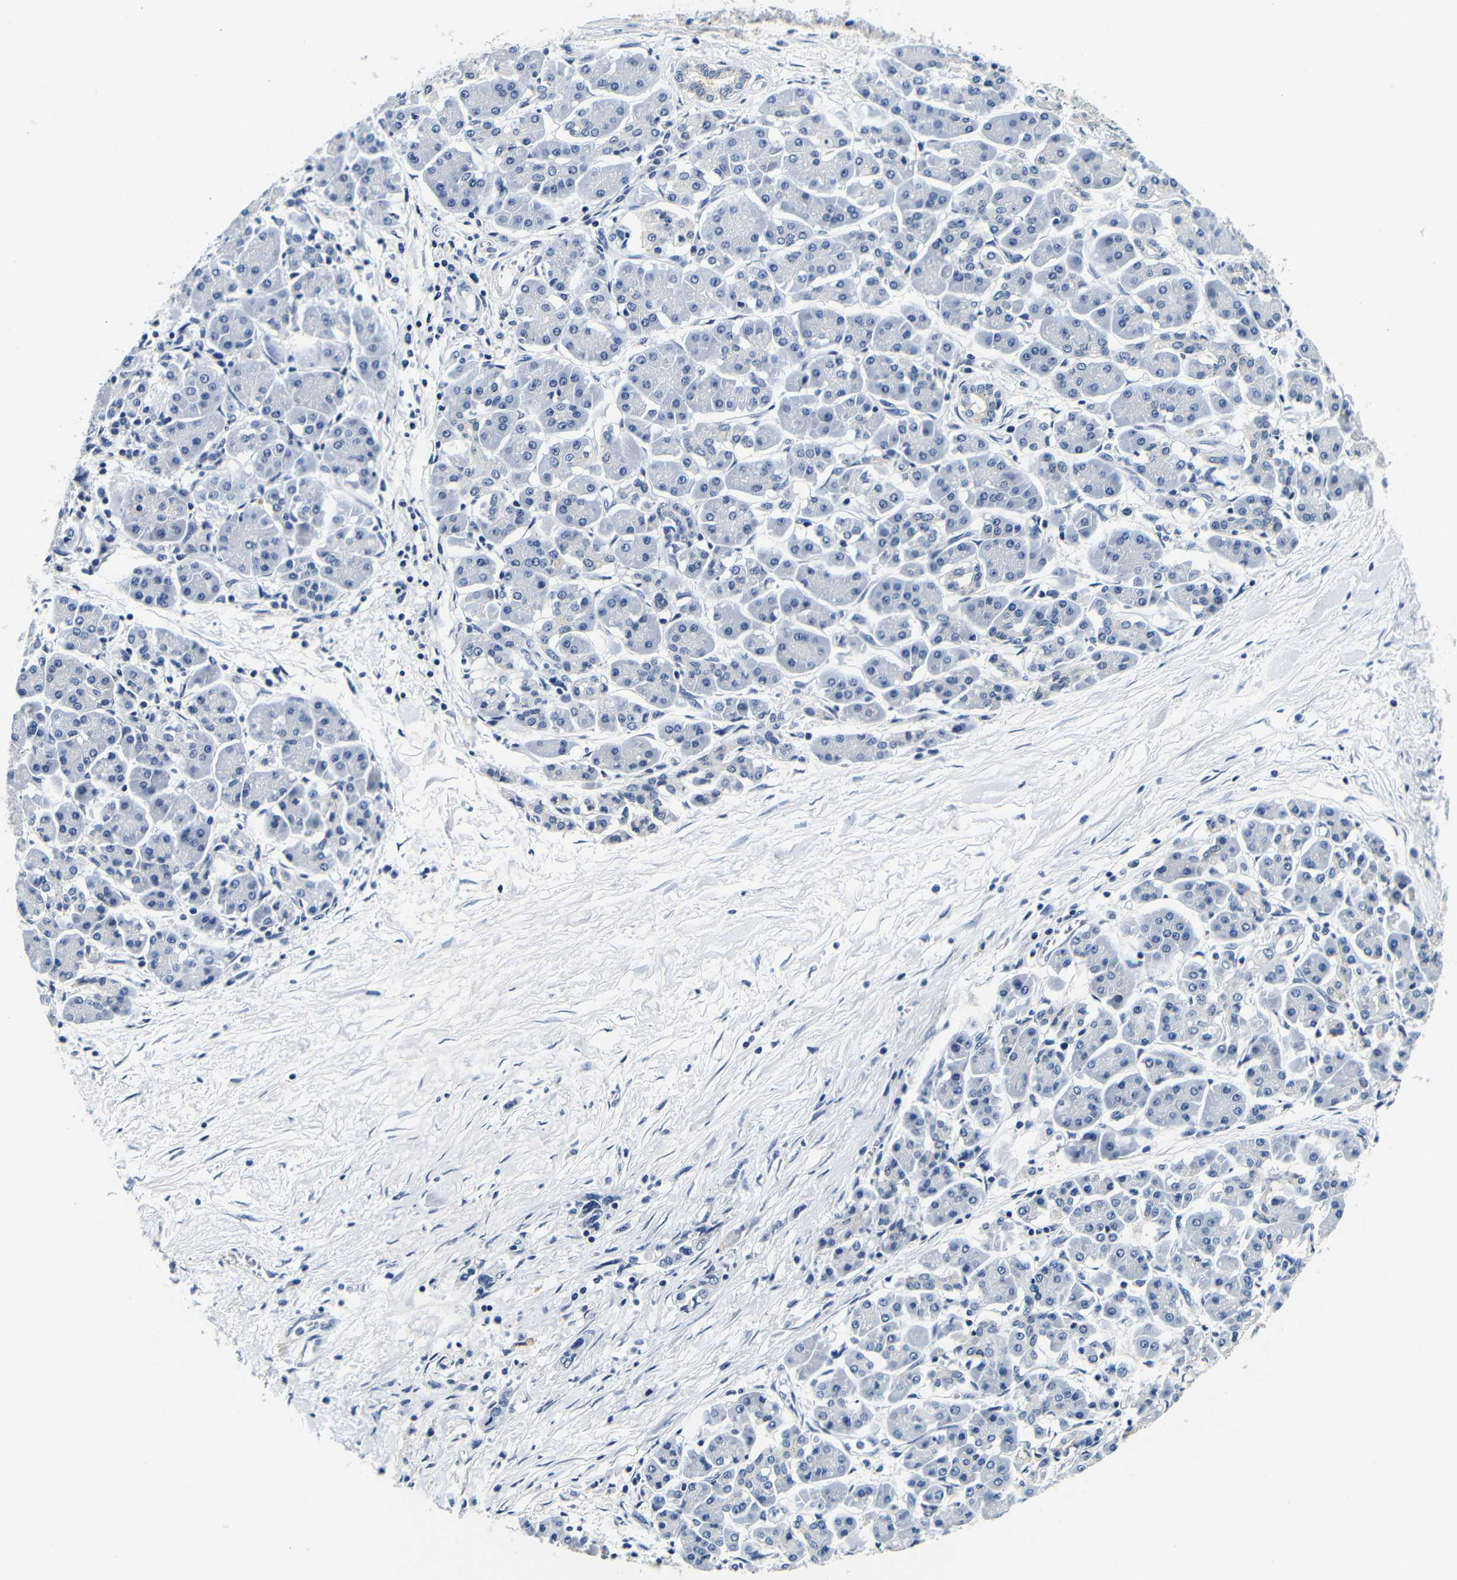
{"staining": {"intensity": "negative", "quantity": "none", "location": "none"}, "tissue": "pancreatic cancer", "cell_type": "Tumor cells", "image_type": "cancer", "snomed": [{"axis": "morphology", "description": "Adenocarcinoma, NOS"}, {"axis": "topography", "description": "Pancreas"}], "caption": "The micrograph demonstrates no significant expression in tumor cells of pancreatic adenocarcinoma. (Brightfield microscopy of DAB (3,3'-diaminobenzidine) immunohistochemistry (IHC) at high magnification).", "gene": "GP1BA", "patient": {"sex": "female", "age": 57}}